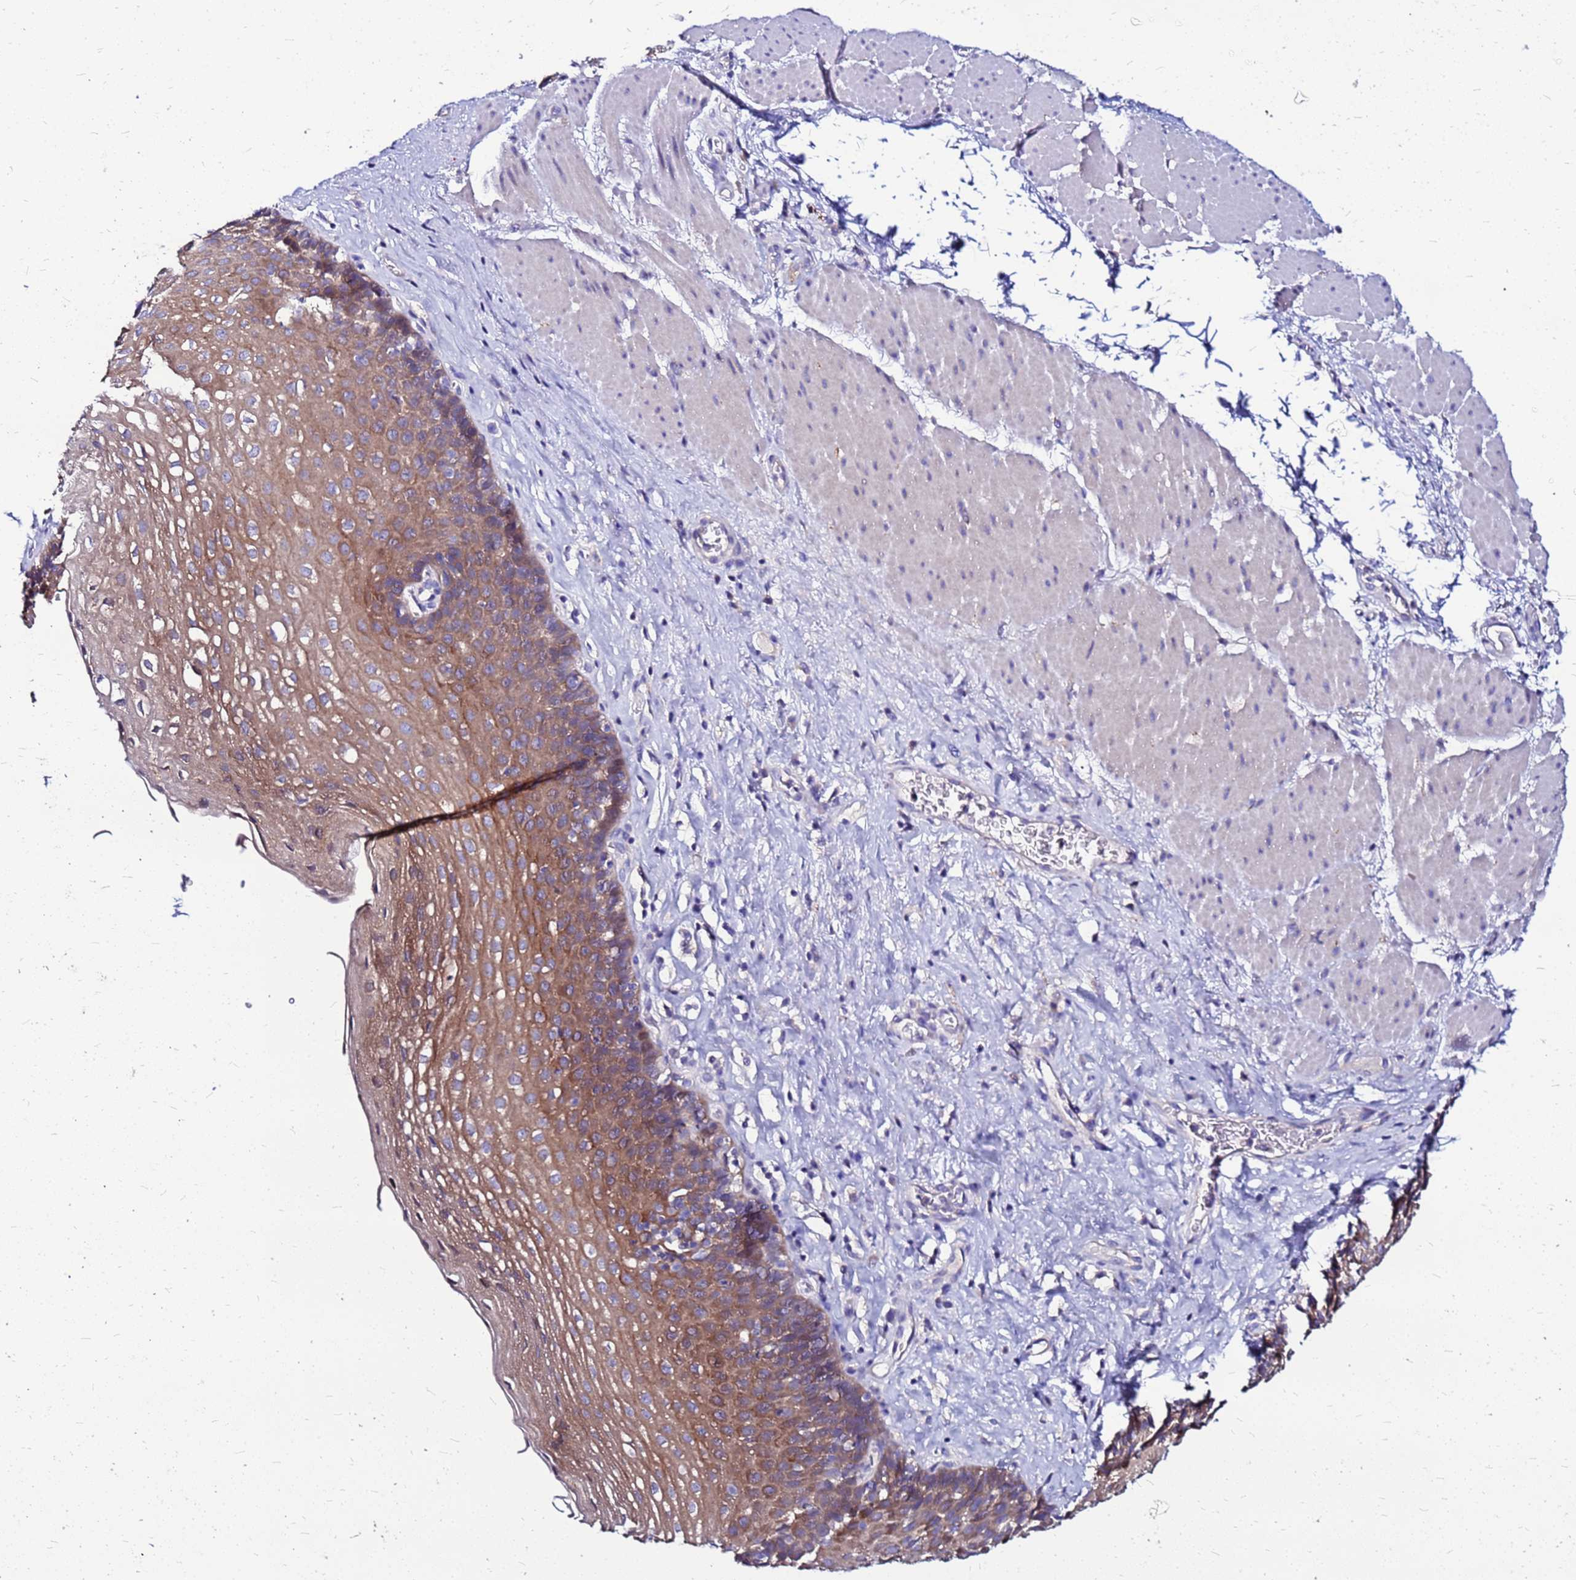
{"staining": {"intensity": "moderate", "quantity": ">75%", "location": "cytoplasmic/membranous"}, "tissue": "esophagus", "cell_type": "Squamous epithelial cells", "image_type": "normal", "snomed": [{"axis": "morphology", "description": "Normal tissue, NOS"}, {"axis": "topography", "description": "Esophagus"}], "caption": "Protein expression analysis of unremarkable human esophagus reveals moderate cytoplasmic/membranous positivity in approximately >75% of squamous epithelial cells.", "gene": "ARHGEF35", "patient": {"sex": "female", "age": 66}}